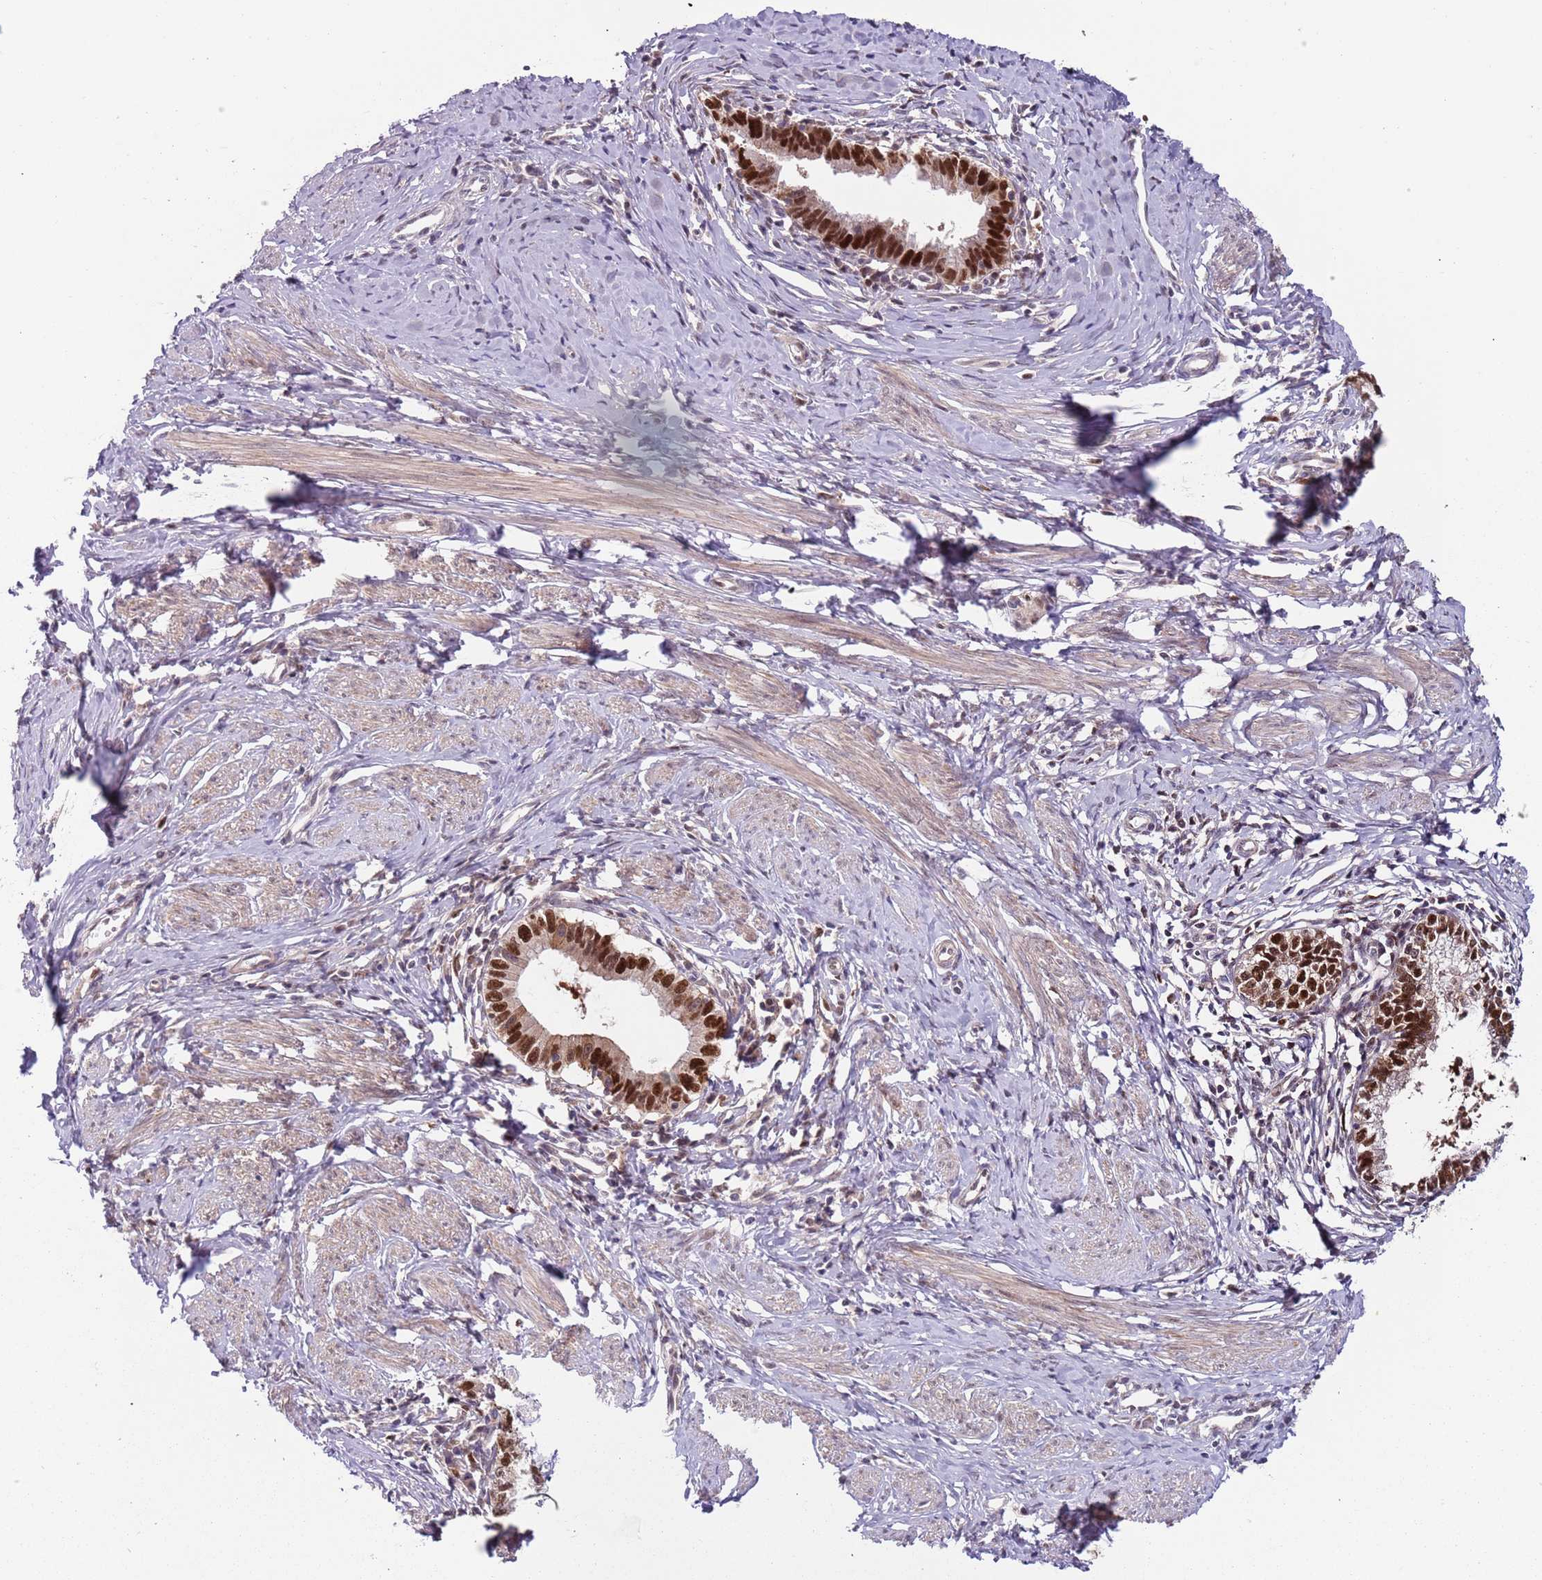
{"staining": {"intensity": "strong", "quantity": ">75%", "location": "nuclear"}, "tissue": "cervical cancer", "cell_type": "Tumor cells", "image_type": "cancer", "snomed": [{"axis": "morphology", "description": "Adenocarcinoma, NOS"}, {"axis": "topography", "description": "Cervix"}], "caption": "Immunohistochemical staining of human adenocarcinoma (cervical) displays strong nuclear protein positivity in about >75% of tumor cells.", "gene": "RMND5B", "patient": {"sex": "female", "age": 36}}